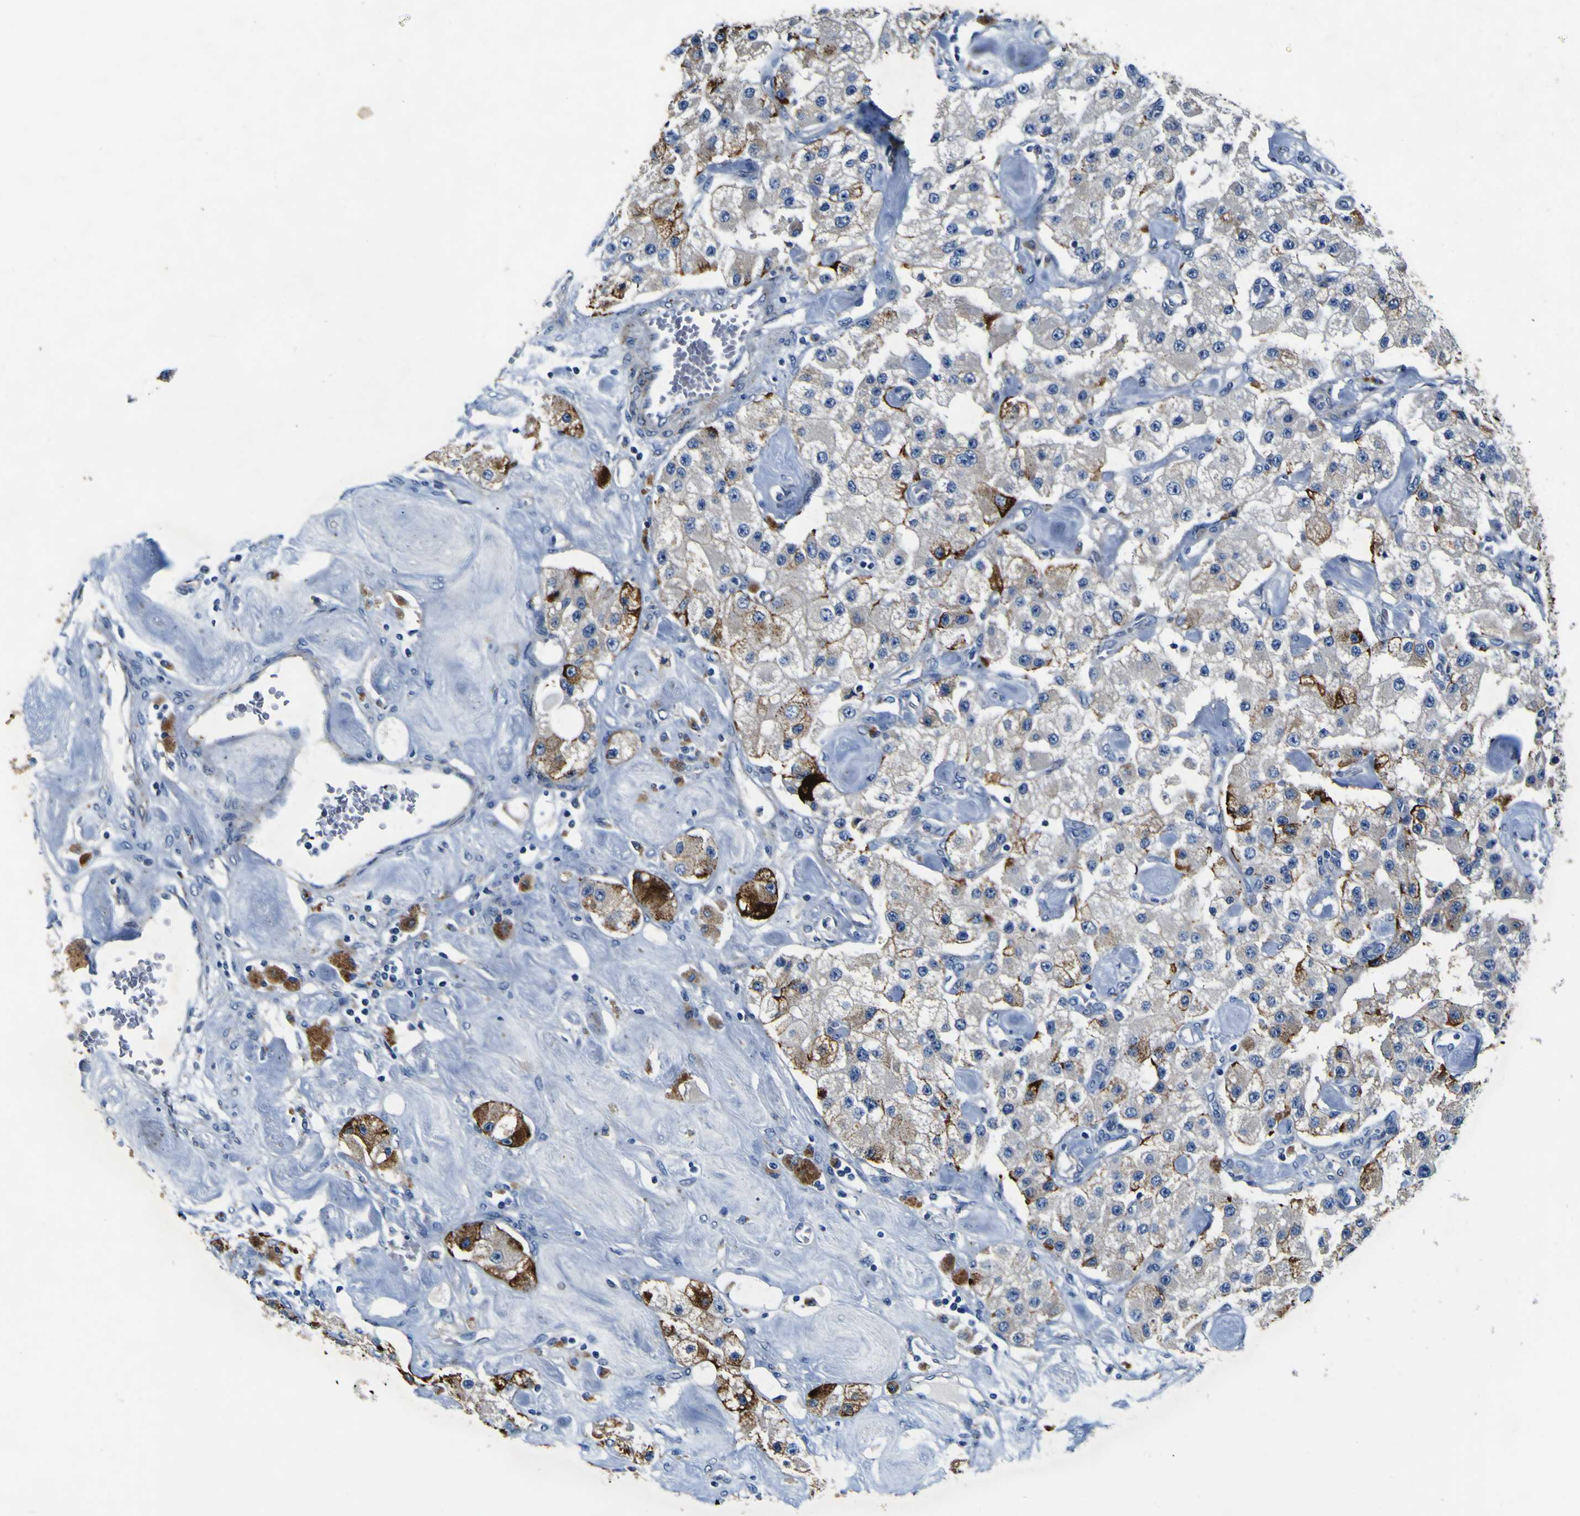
{"staining": {"intensity": "moderate", "quantity": "<25%", "location": "cytoplasmic/membranous"}, "tissue": "carcinoid", "cell_type": "Tumor cells", "image_type": "cancer", "snomed": [{"axis": "morphology", "description": "Carcinoid, malignant, NOS"}, {"axis": "topography", "description": "Pancreas"}], "caption": "Immunohistochemical staining of carcinoid shows low levels of moderate cytoplasmic/membranous expression in about <25% of tumor cells. (IHC, brightfield microscopy, high magnification).", "gene": "AGAP3", "patient": {"sex": "male", "age": 41}}